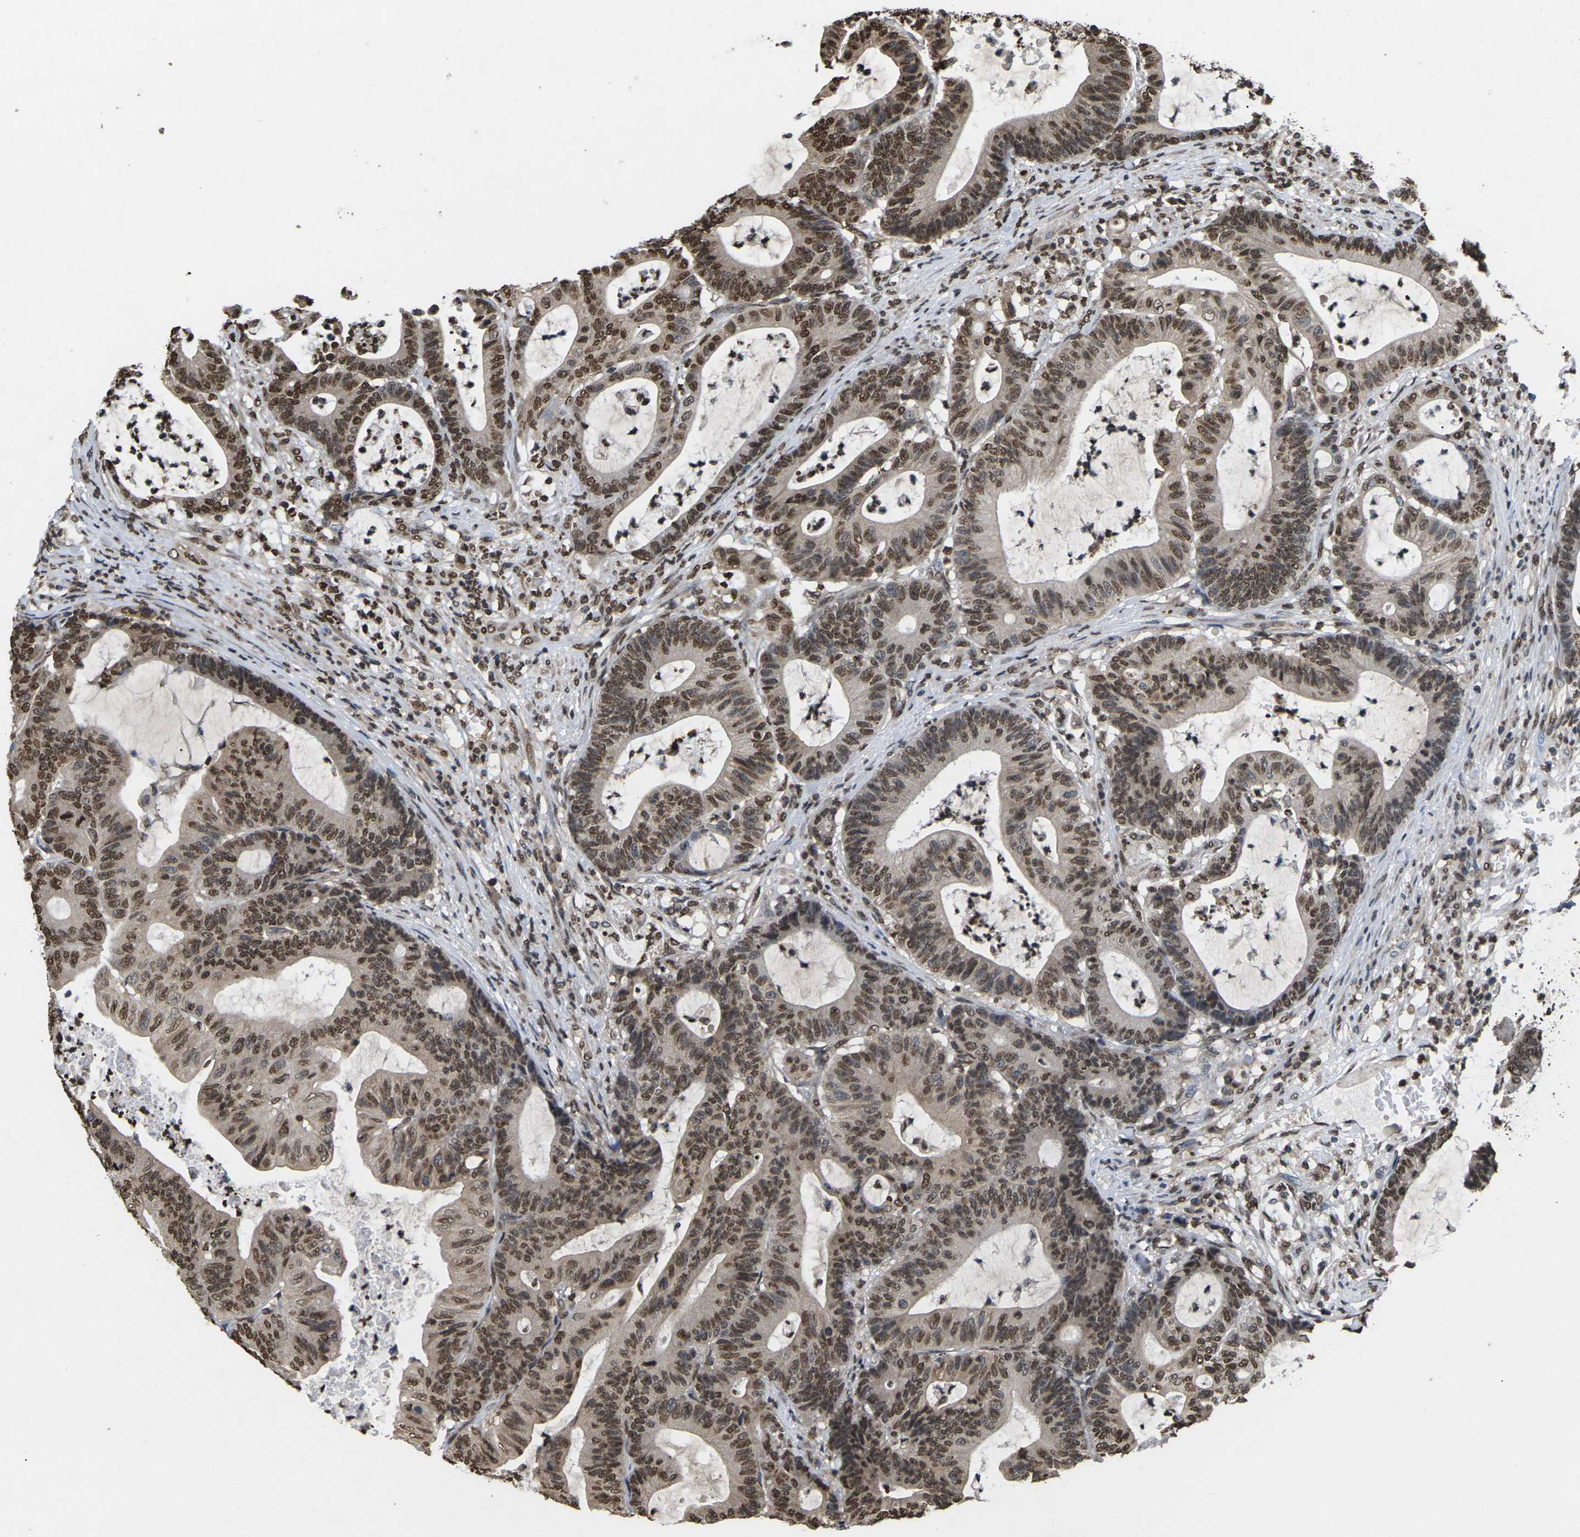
{"staining": {"intensity": "moderate", "quantity": ">75%", "location": "nuclear"}, "tissue": "colorectal cancer", "cell_type": "Tumor cells", "image_type": "cancer", "snomed": [{"axis": "morphology", "description": "Adenocarcinoma, NOS"}, {"axis": "topography", "description": "Colon"}], "caption": "Tumor cells reveal medium levels of moderate nuclear staining in approximately >75% of cells in colorectal cancer.", "gene": "EMSY", "patient": {"sex": "female", "age": 84}}